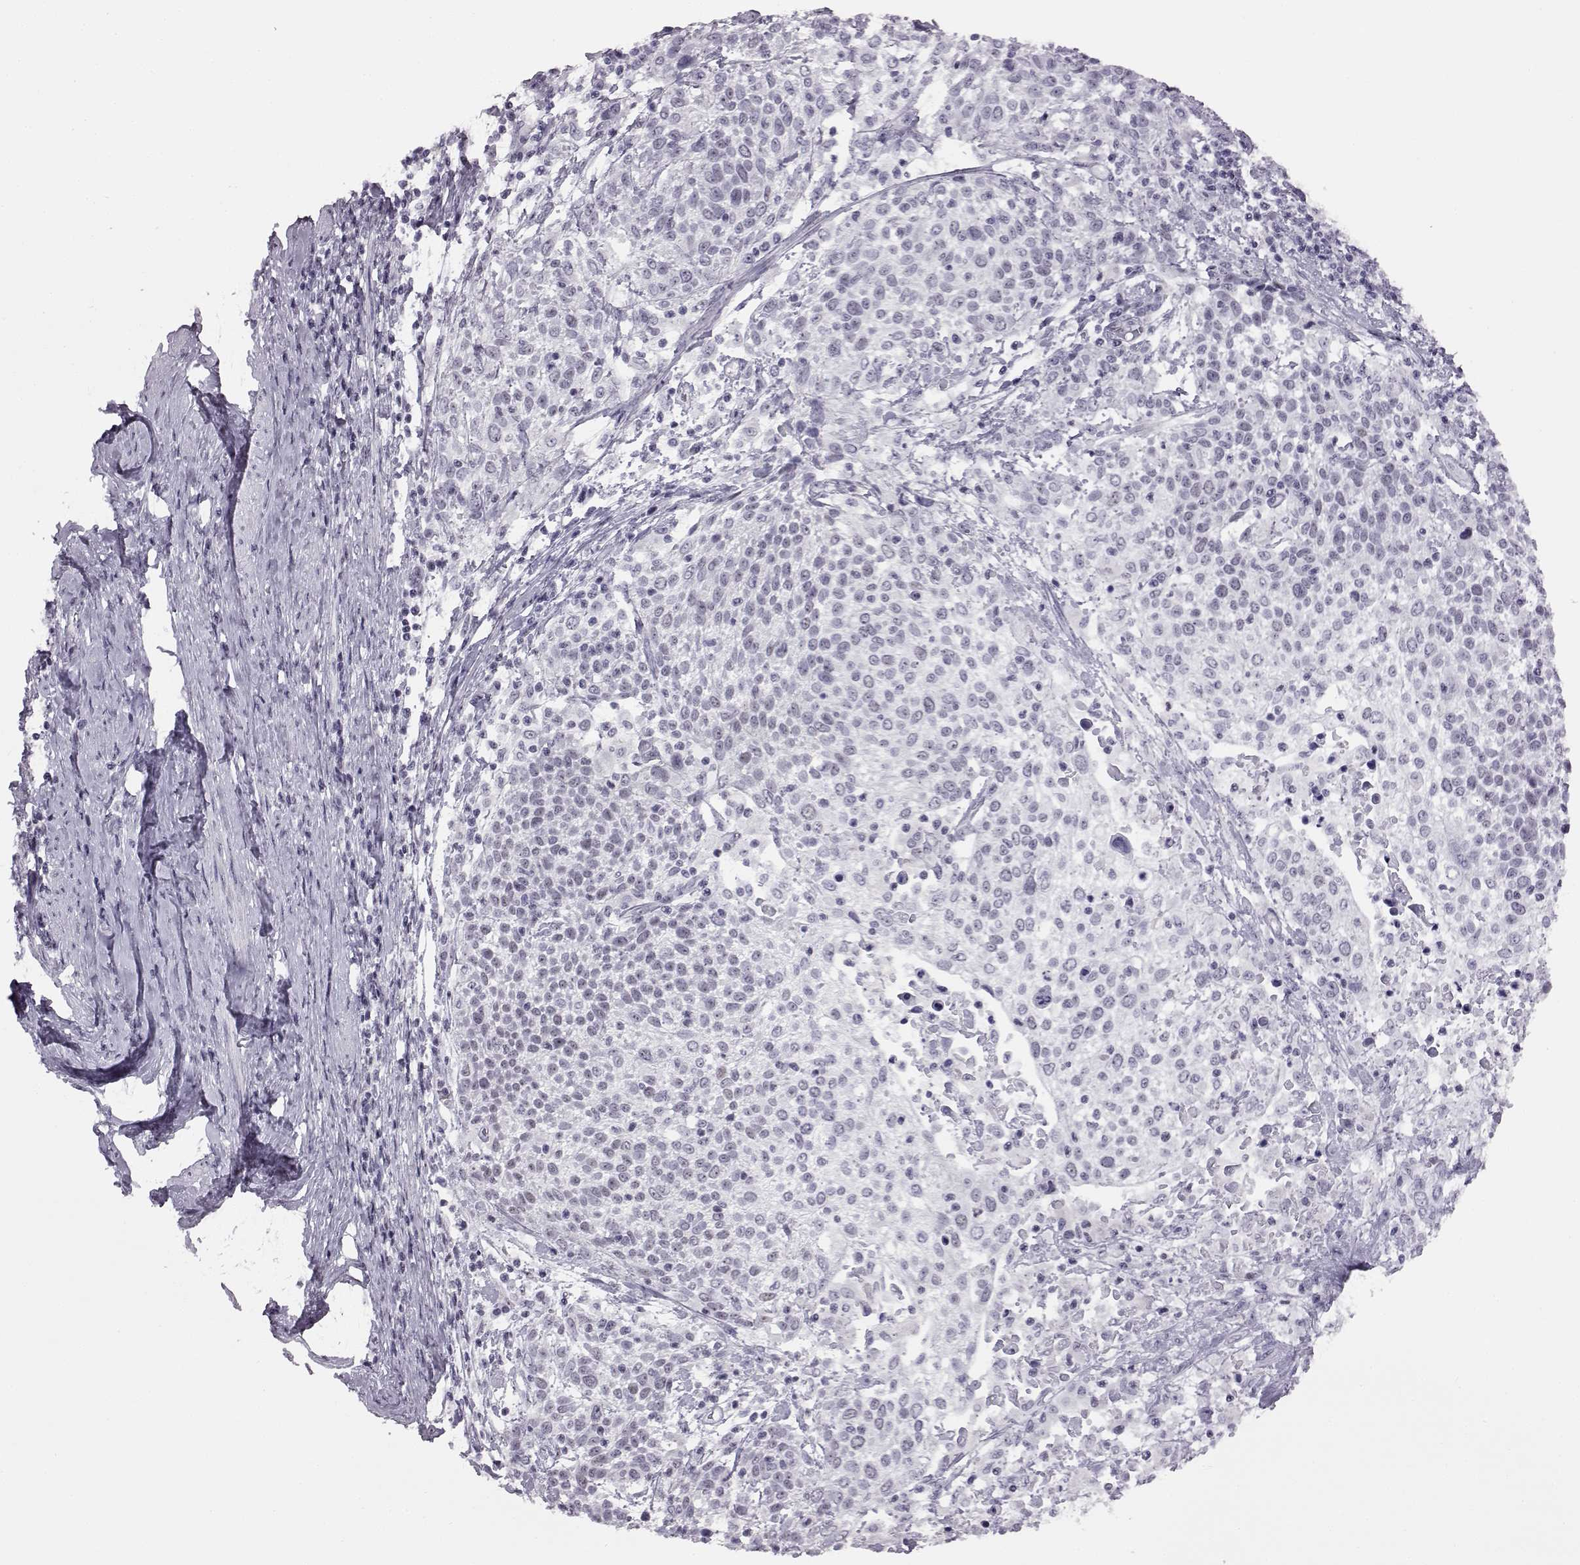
{"staining": {"intensity": "negative", "quantity": "none", "location": "none"}, "tissue": "cervical cancer", "cell_type": "Tumor cells", "image_type": "cancer", "snomed": [{"axis": "morphology", "description": "Squamous cell carcinoma, NOS"}, {"axis": "topography", "description": "Cervix"}], "caption": "Immunohistochemistry (IHC) photomicrograph of cervical cancer stained for a protein (brown), which demonstrates no staining in tumor cells.", "gene": "ADGRG2", "patient": {"sex": "female", "age": 61}}